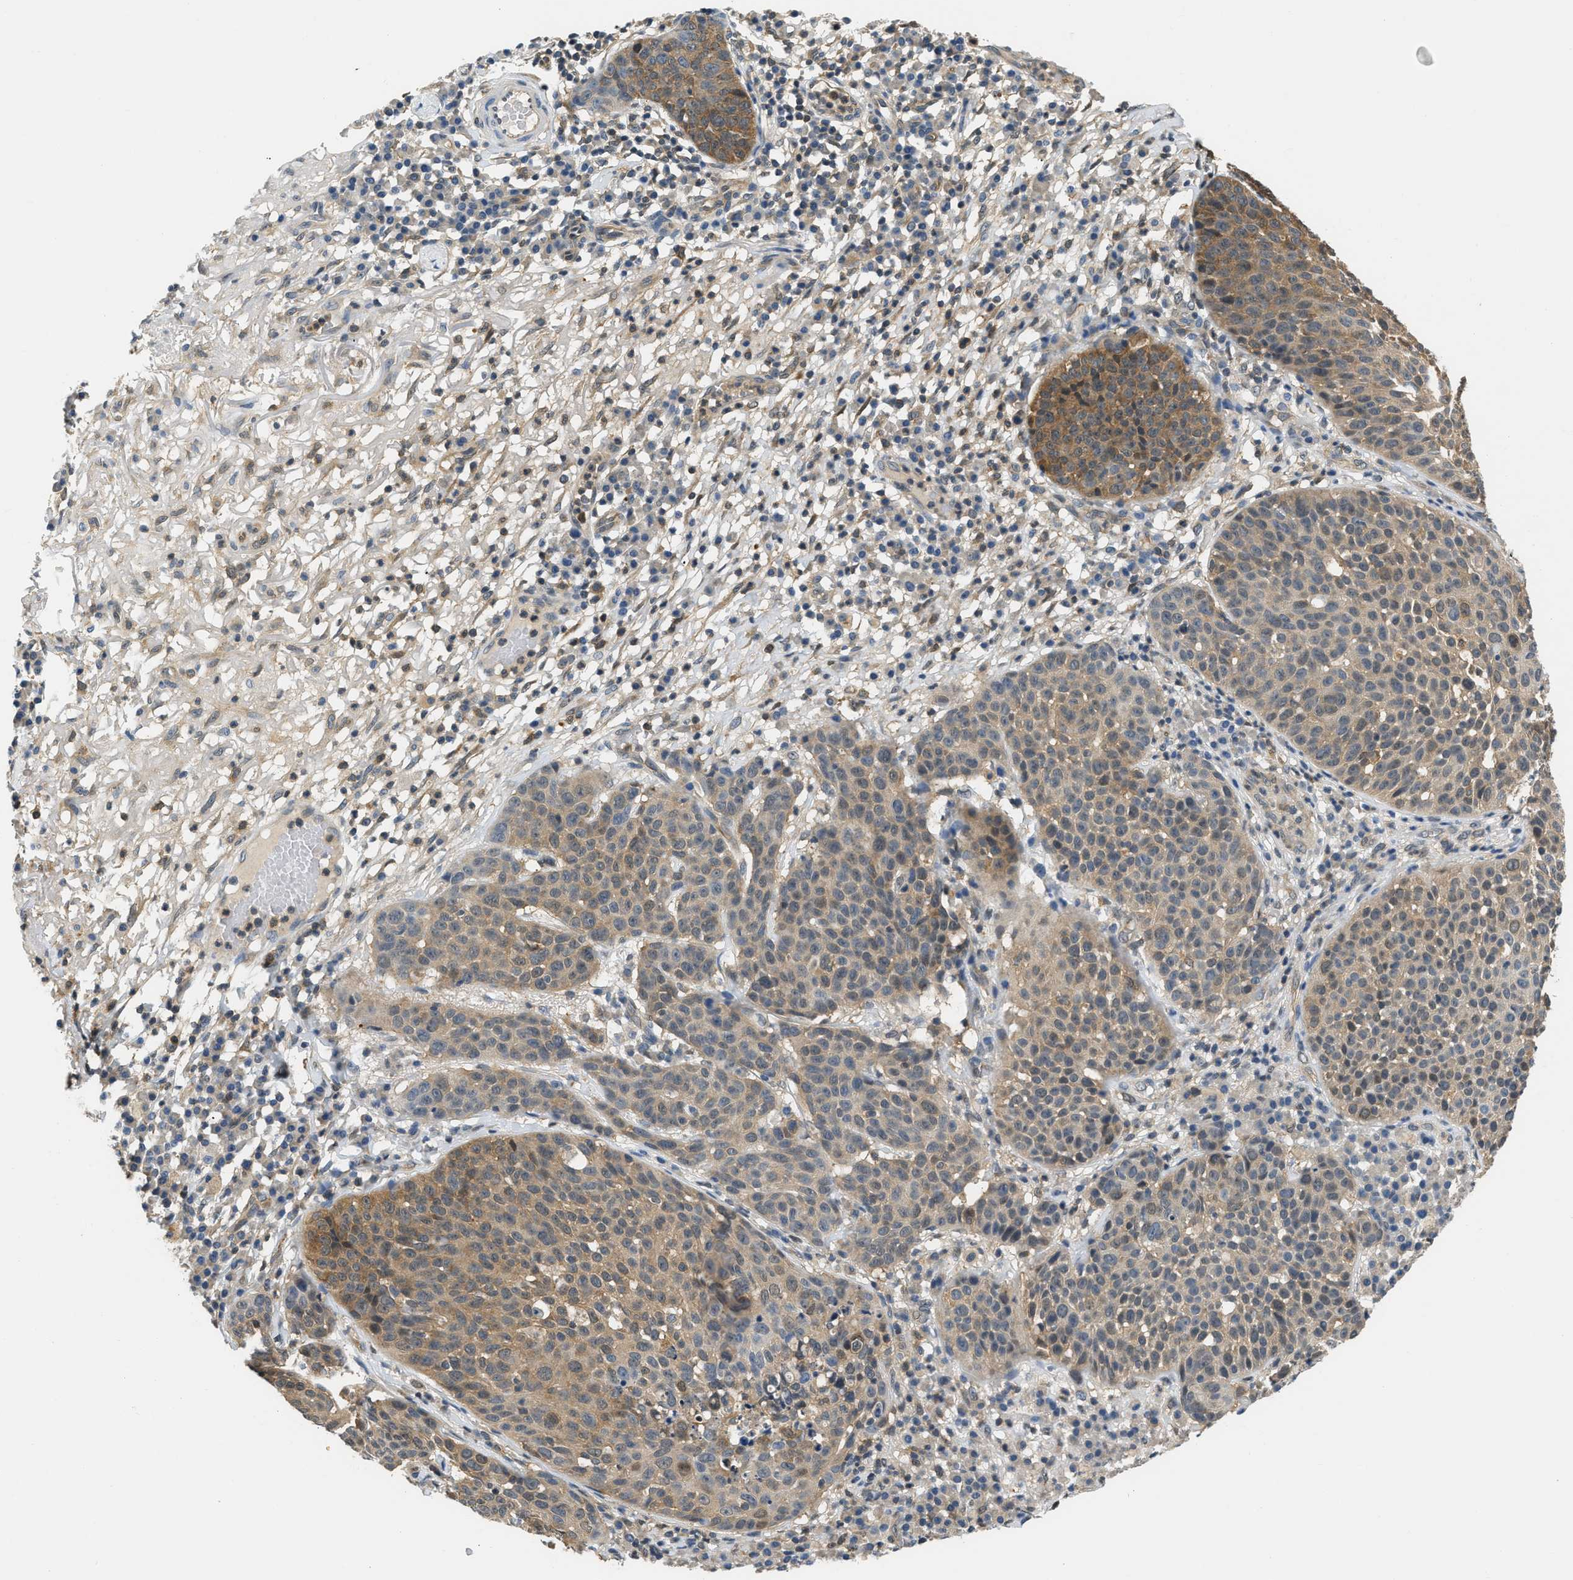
{"staining": {"intensity": "moderate", "quantity": "25%-75%", "location": "cytoplasmic/membranous"}, "tissue": "skin cancer", "cell_type": "Tumor cells", "image_type": "cancer", "snomed": [{"axis": "morphology", "description": "Squamous cell carcinoma in situ, NOS"}, {"axis": "morphology", "description": "Squamous cell carcinoma, NOS"}, {"axis": "topography", "description": "Skin"}], "caption": "High-power microscopy captured an IHC histopathology image of squamous cell carcinoma in situ (skin), revealing moderate cytoplasmic/membranous positivity in about 25%-75% of tumor cells.", "gene": "EIF4EBP2", "patient": {"sex": "male", "age": 93}}